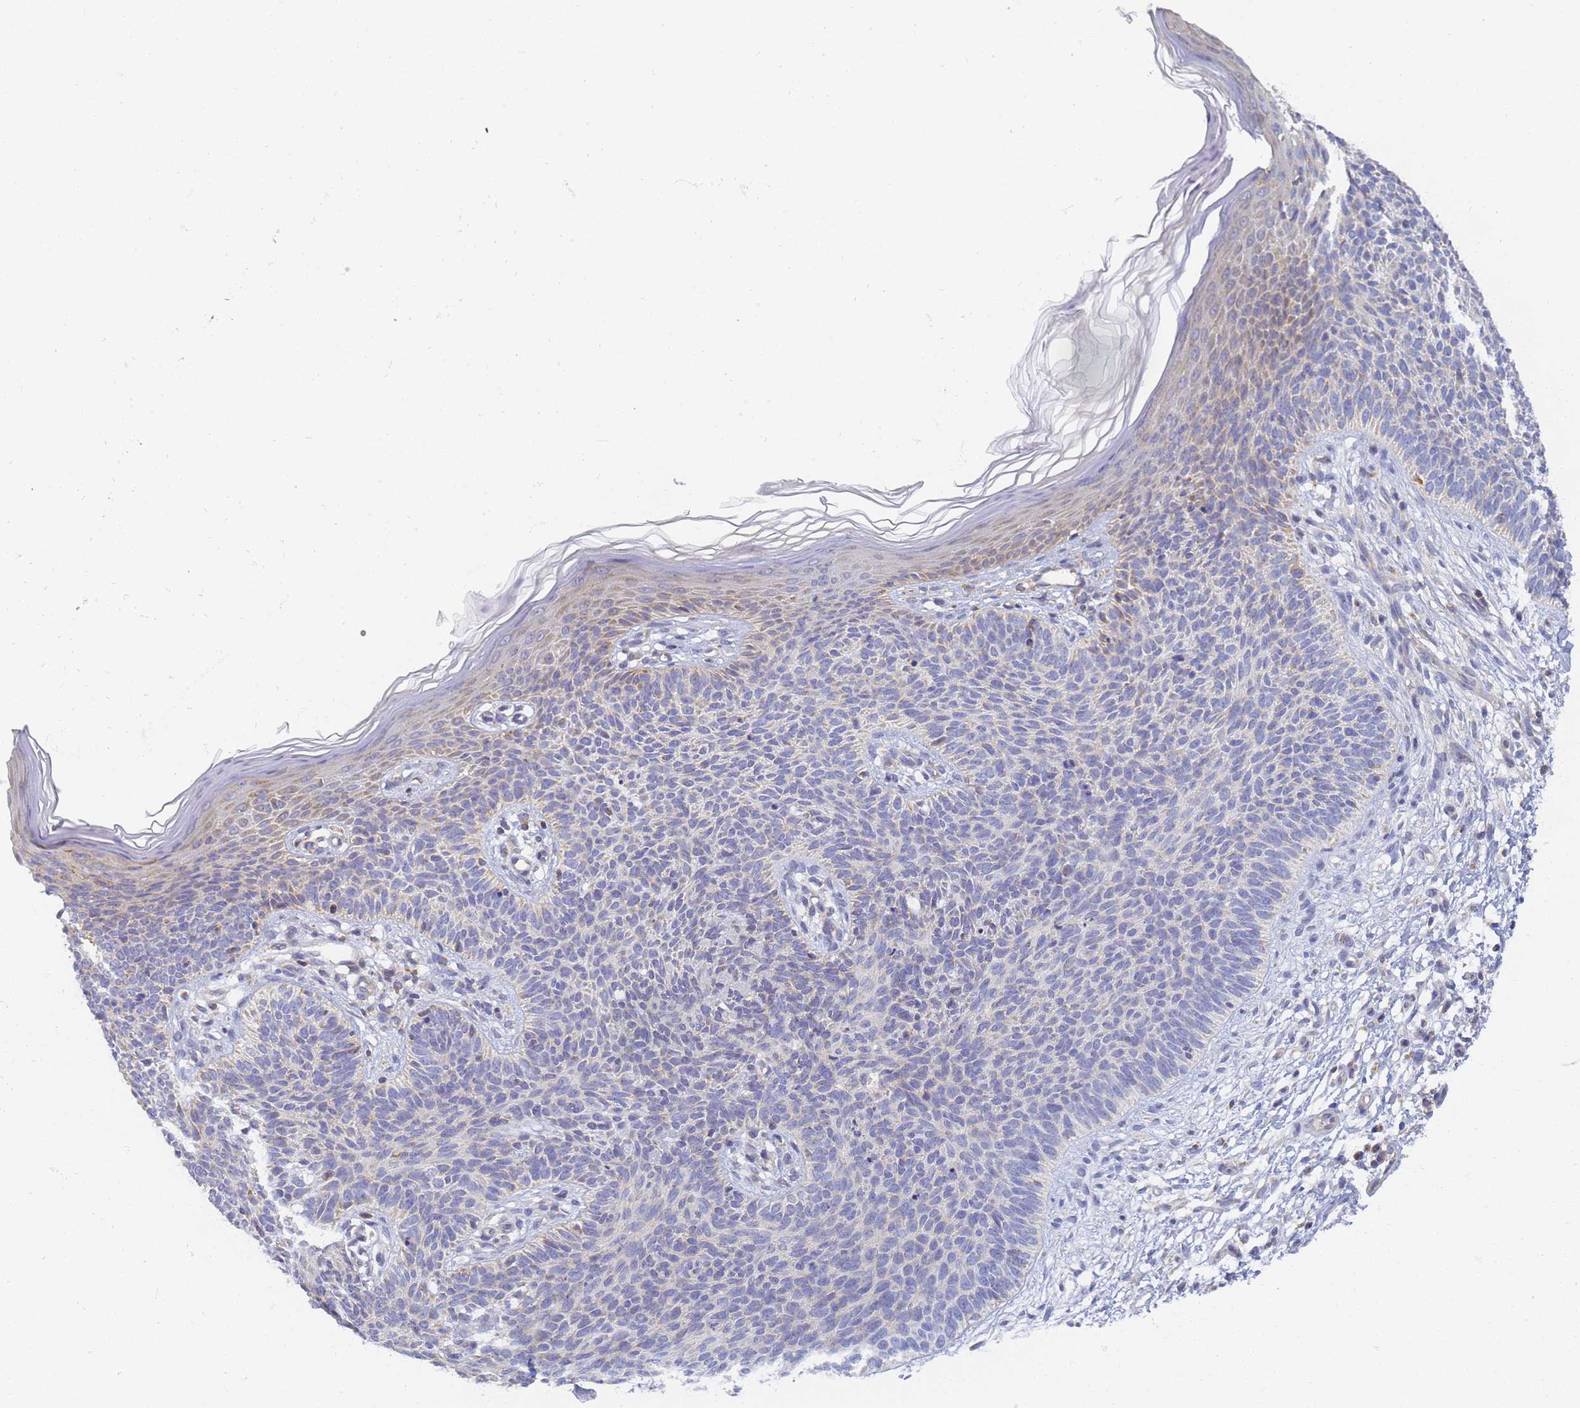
{"staining": {"intensity": "weak", "quantity": "<25%", "location": "cytoplasmic/membranous"}, "tissue": "skin cancer", "cell_type": "Tumor cells", "image_type": "cancer", "snomed": [{"axis": "morphology", "description": "Basal cell carcinoma"}, {"axis": "topography", "description": "Skin"}], "caption": "Immunohistochemistry photomicrograph of neoplastic tissue: skin cancer (basal cell carcinoma) stained with DAB displays no significant protein positivity in tumor cells.", "gene": "UTP23", "patient": {"sex": "female", "age": 66}}